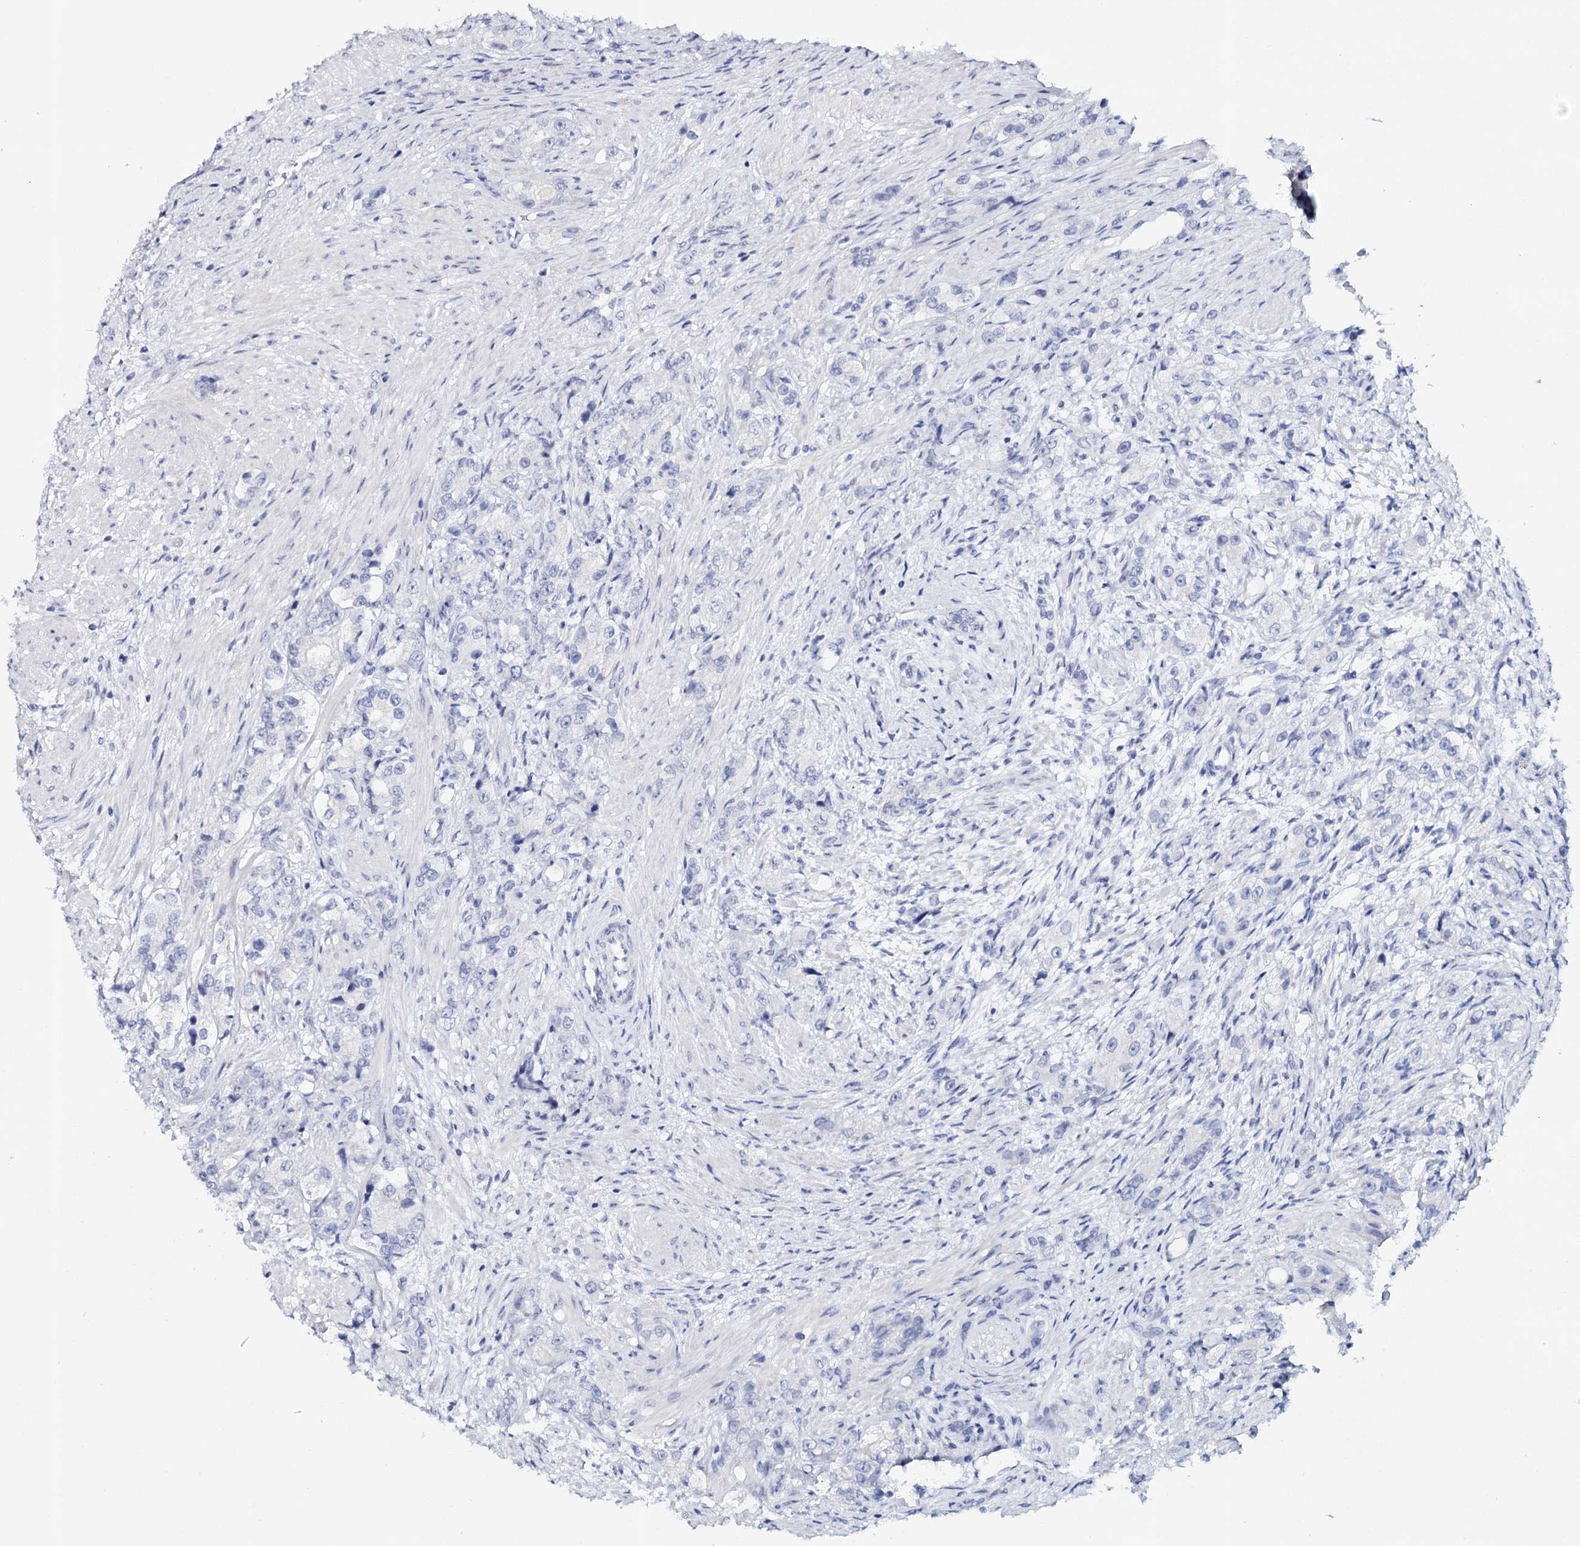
{"staining": {"intensity": "negative", "quantity": "none", "location": "none"}, "tissue": "prostate cancer", "cell_type": "Tumor cells", "image_type": "cancer", "snomed": [{"axis": "morphology", "description": "Adenocarcinoma, High grade"}, {"axis": "topography", "description": "Prostate"}], "caption": "Micrograph shows no protein staining in tumor cells of high-grade adenocarcinoma (prostate) tissue.", "gene": "HSPA4L", "patient": {"sex": "male", "age": 63}}